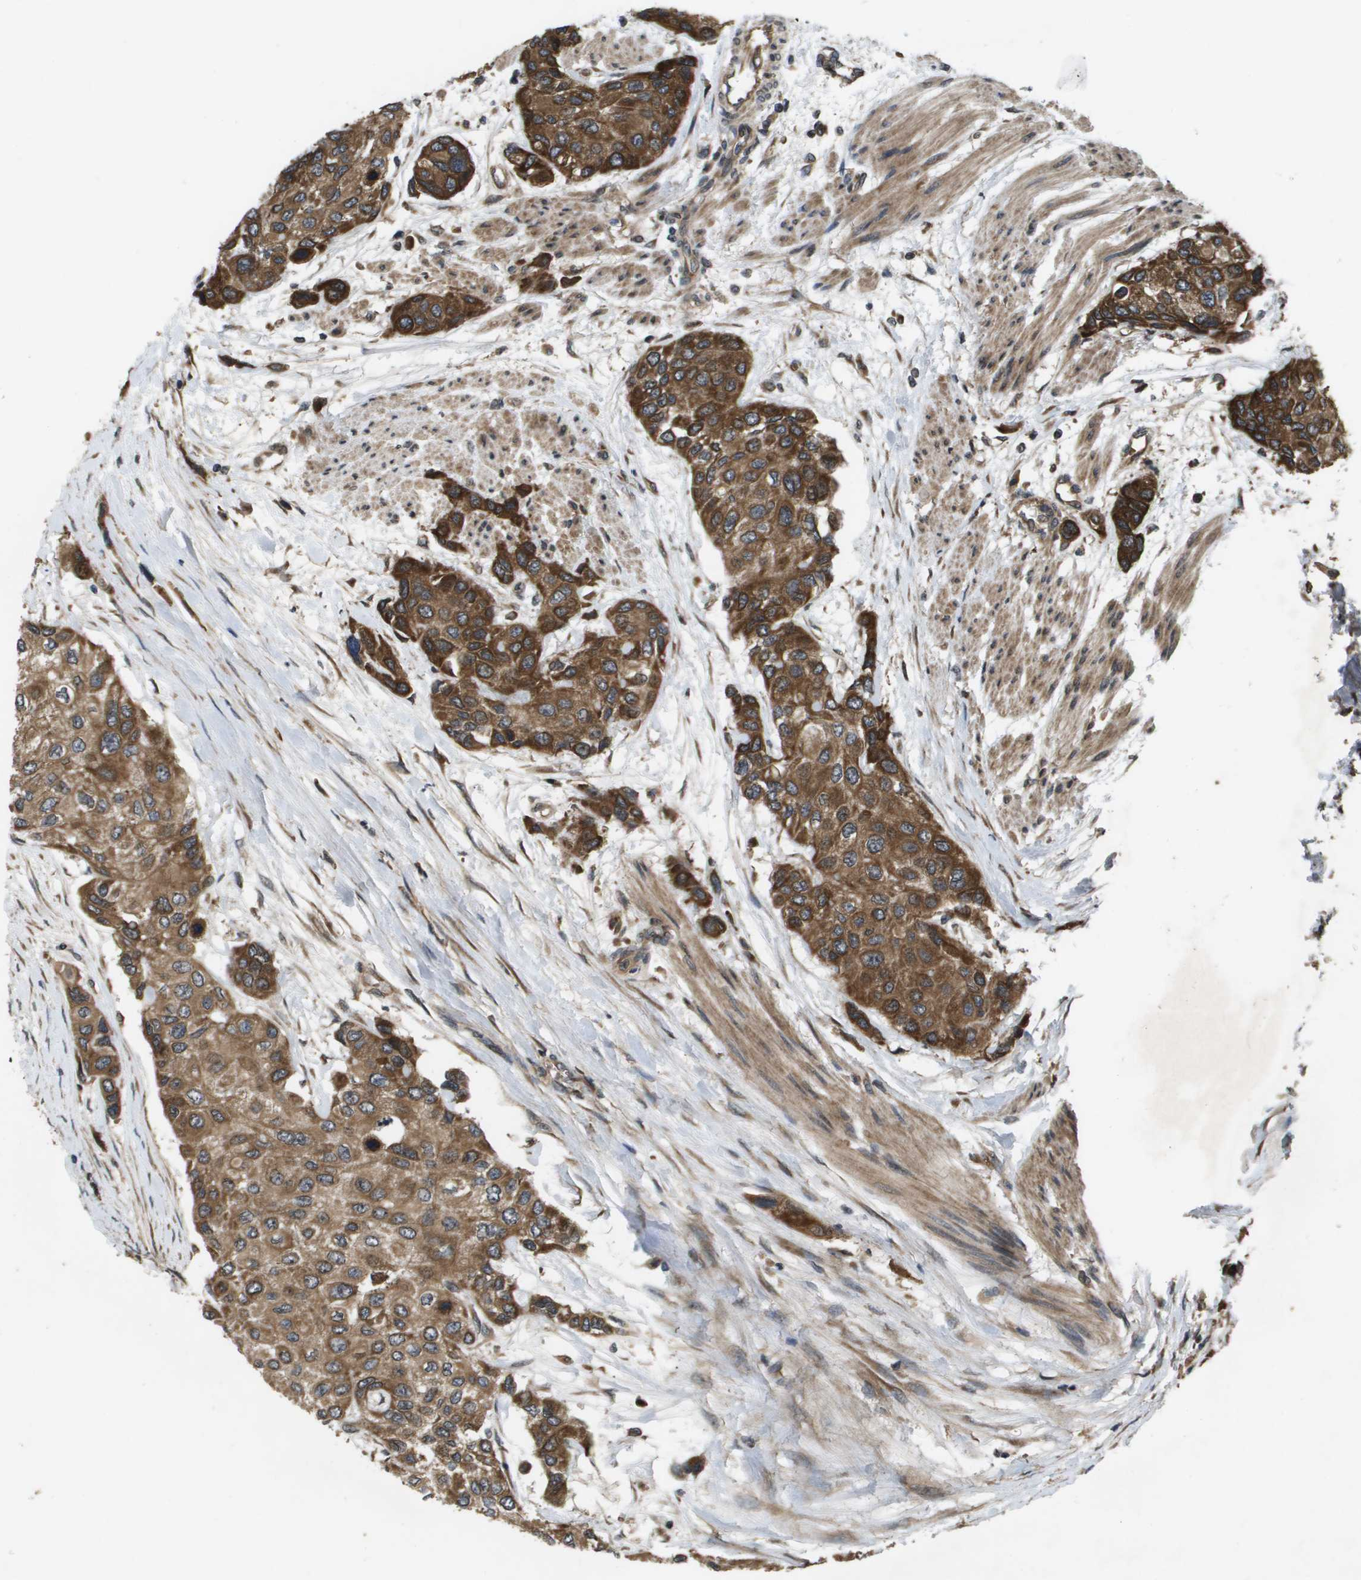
{"staining": {"intensity": "moderate", "quantity": ">75%", "location": "cytoplasmic/membranous"}, "tissue": "urothelial cancer", "cell_type": "Tumor cells", "image_type": "cancer", "snomed": [{"axis": "morphology", "description": "Urothelial carcinoma, High grade"}, {"axis": "topography", "description": "Urinary bladder"}], "caption": "An image of urothelial carcinoma (high-grade) stained for a protein shows moderate cytoplasmic/membranous brown staining in tumor cells.", "gene": "SPTLC1", "patient": {"sex": "female", "age": 56}}